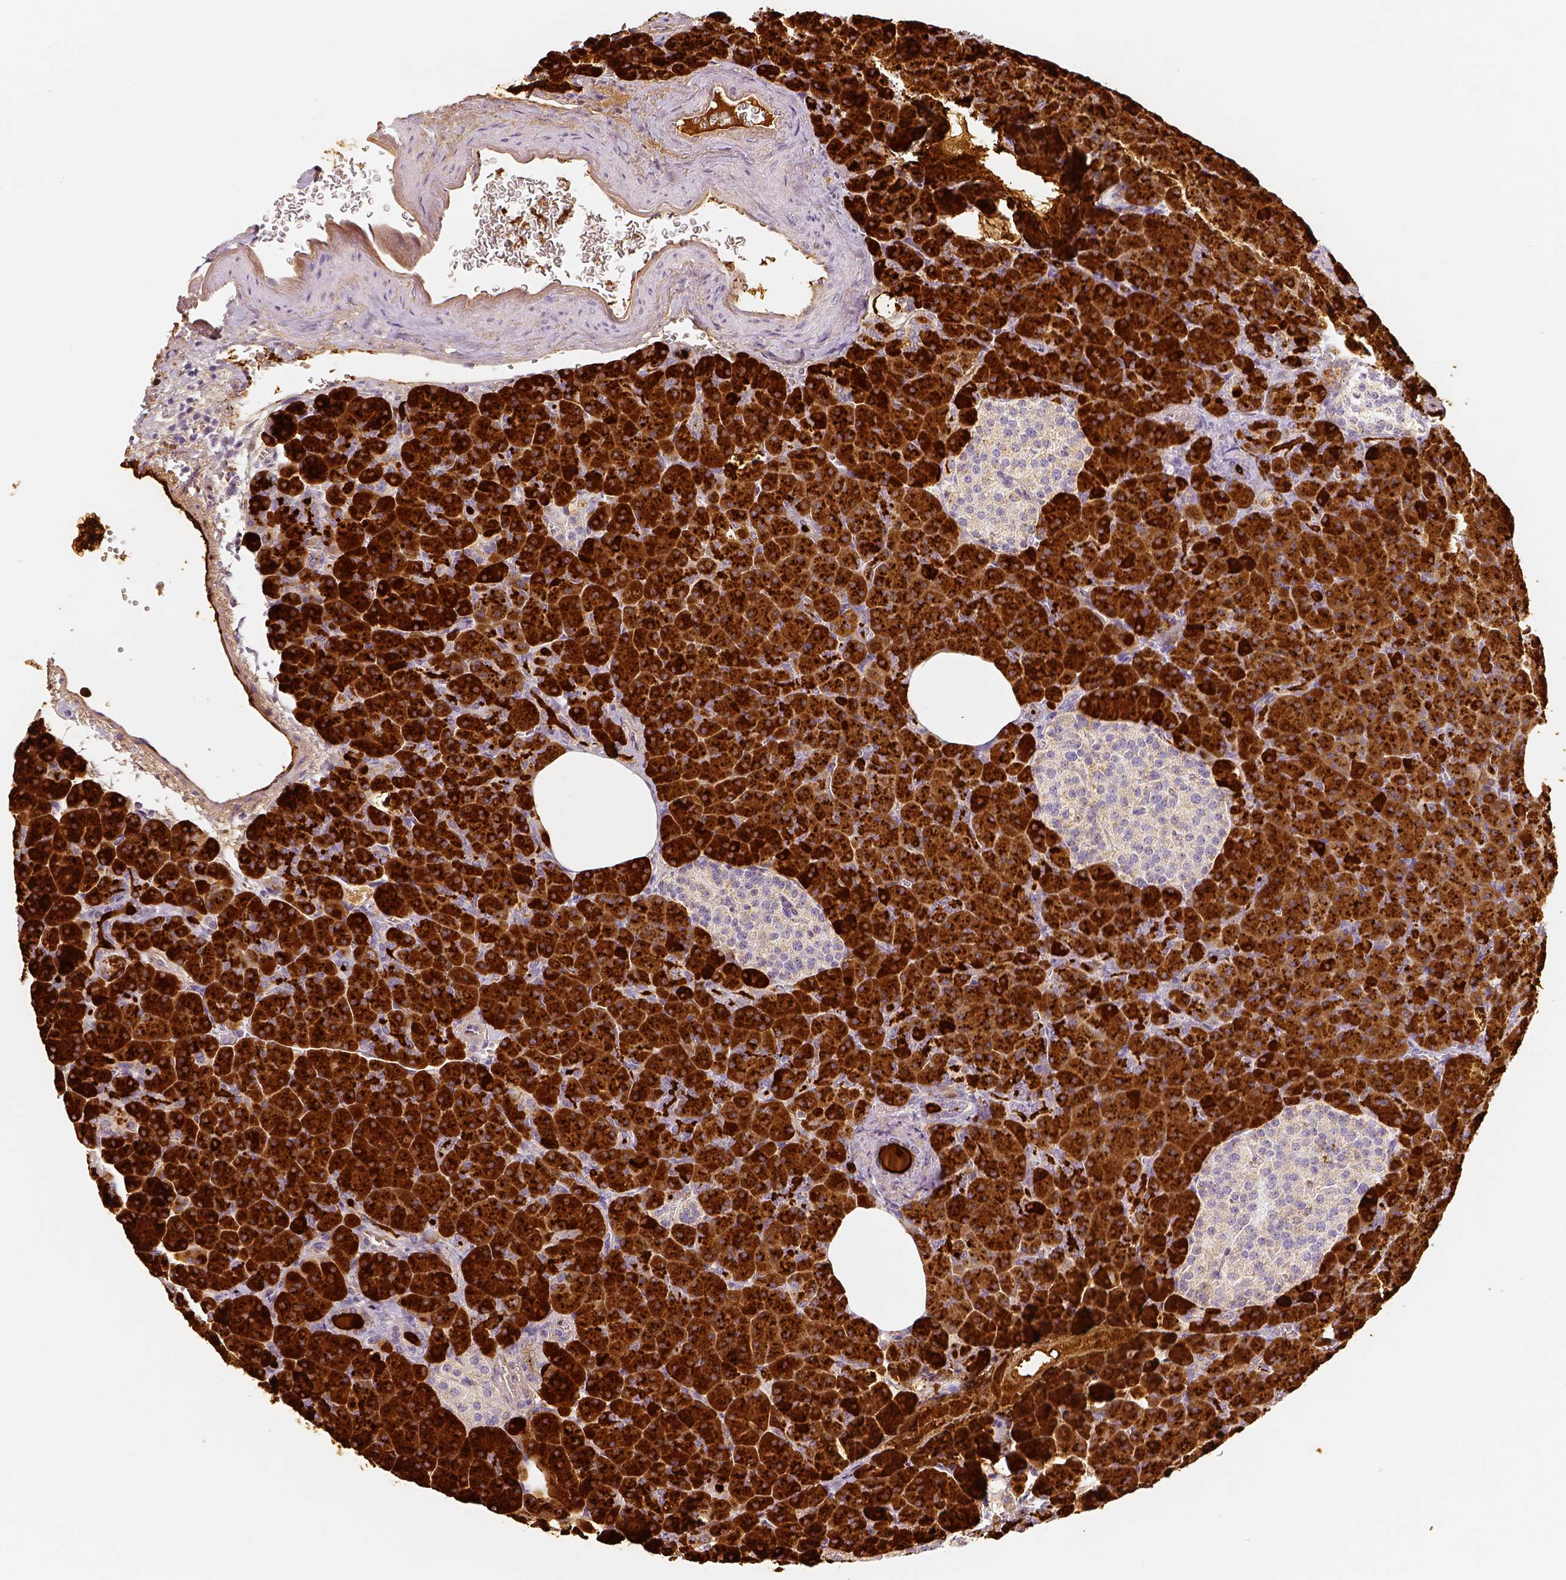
{"staining": {"intensity": "strong", "quantity": ">75%", "location": "cytoplasmic/membranous"}, "tissue": "pancreas", "cell_type": "Exocrine glandular cells", "image_type": "normal", "snomed": [{"axis": "morphology", "description": "Normal tissue, NOS"}, {"axis": "topography", "description": "Pancreas"}], "caption": "Strong cytoplasmic/membranous staining for a protein is identified in about >75% of exocrine glandular cells of benign pancreas using immunohistochemistry (IHC).", "gene": "PGAM5", "patient": {"sex": "female", "age": 74}}